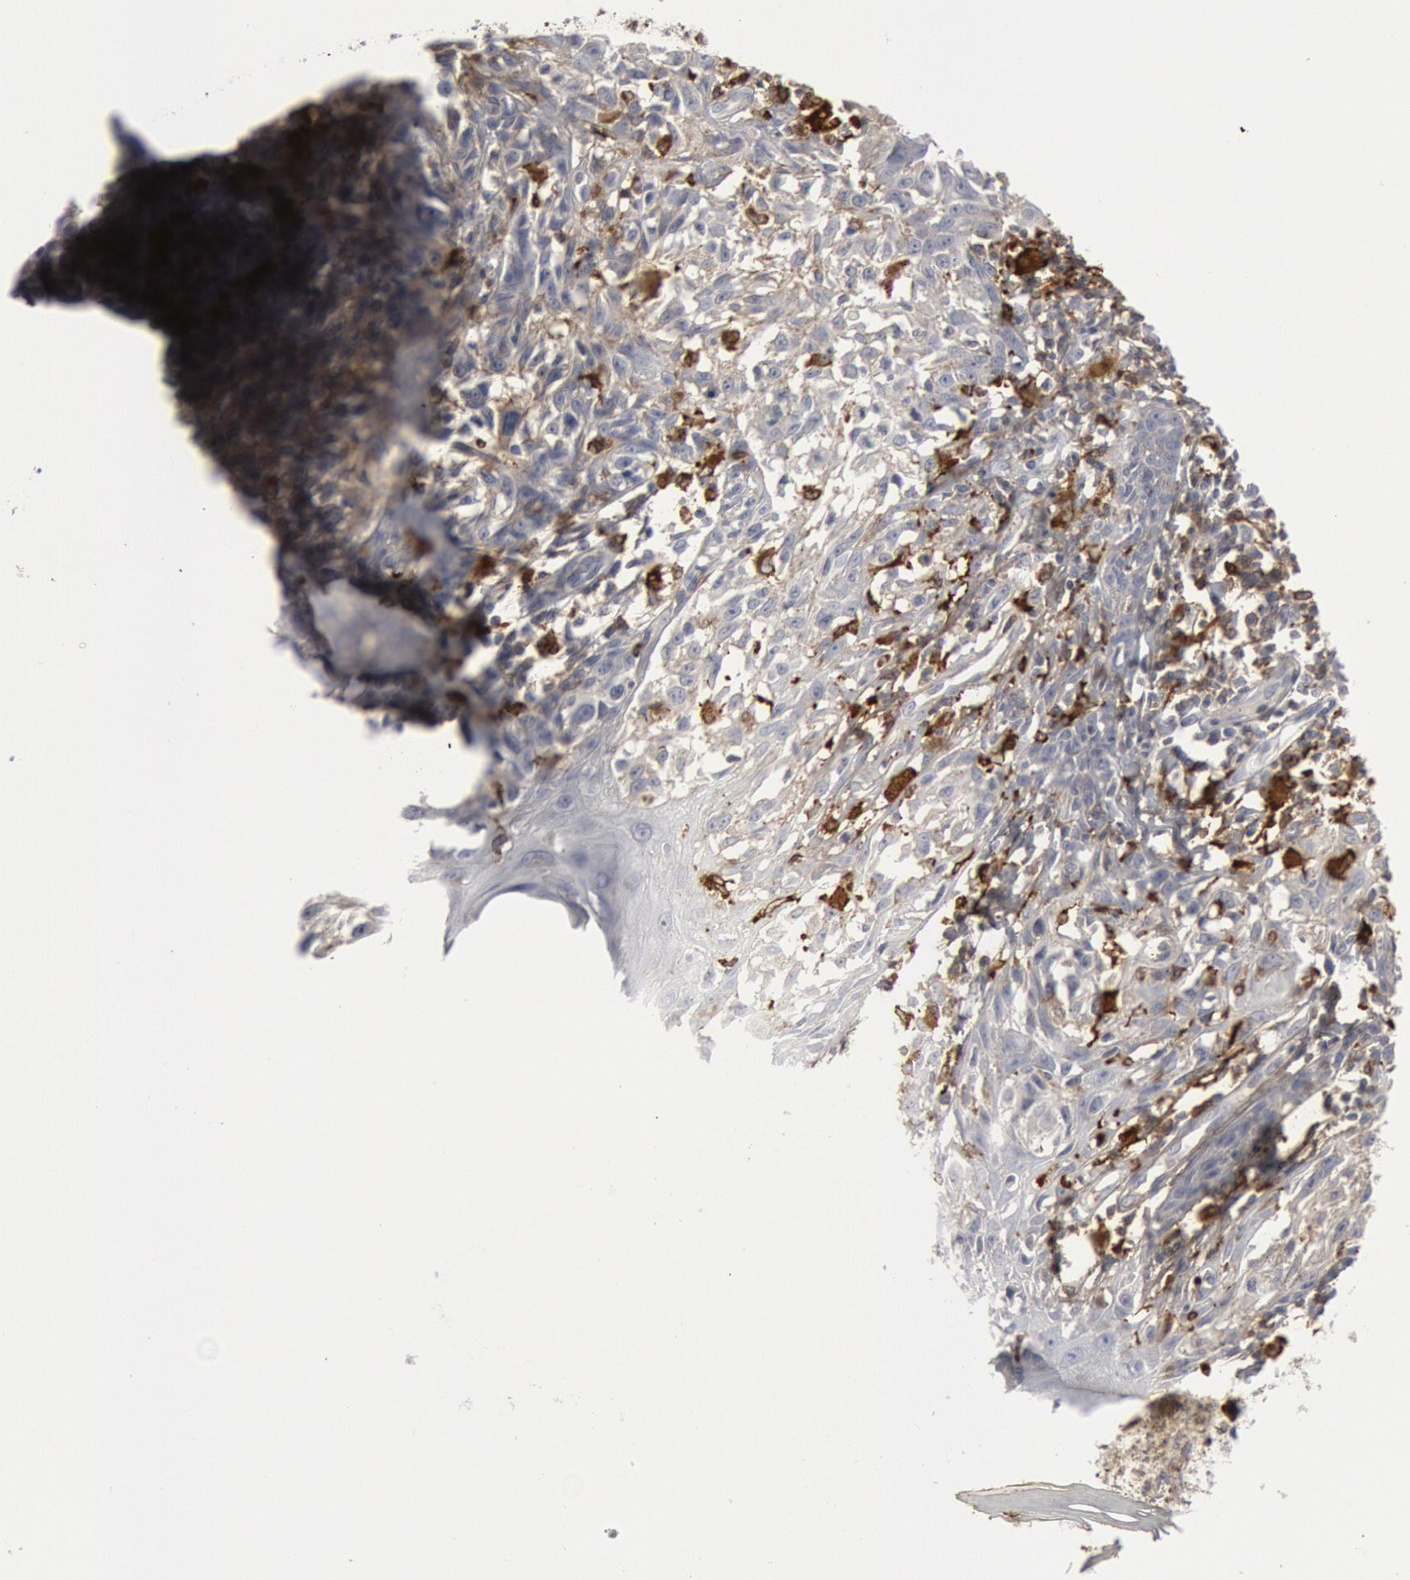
{"staining": {"intensity": "negative", "quantity": "none", "location": "none"}, "tissue": "melanoma", "cell_type": "Tumor cells", "image_type": "cancer", "snomed": [{"axis": "morphology", "description": "Malignant melanoma, NOS"}, {"axis": "topography", "description": "Skin"}], "caption": "A micrograph of human malignant melanoma is negative for staining in tumor cells. (DAB (3,3'-diaminobenzidine) IHC, high magnification).", "gene": "C1QC", "patient": {"sex": "female", "age": 77}}